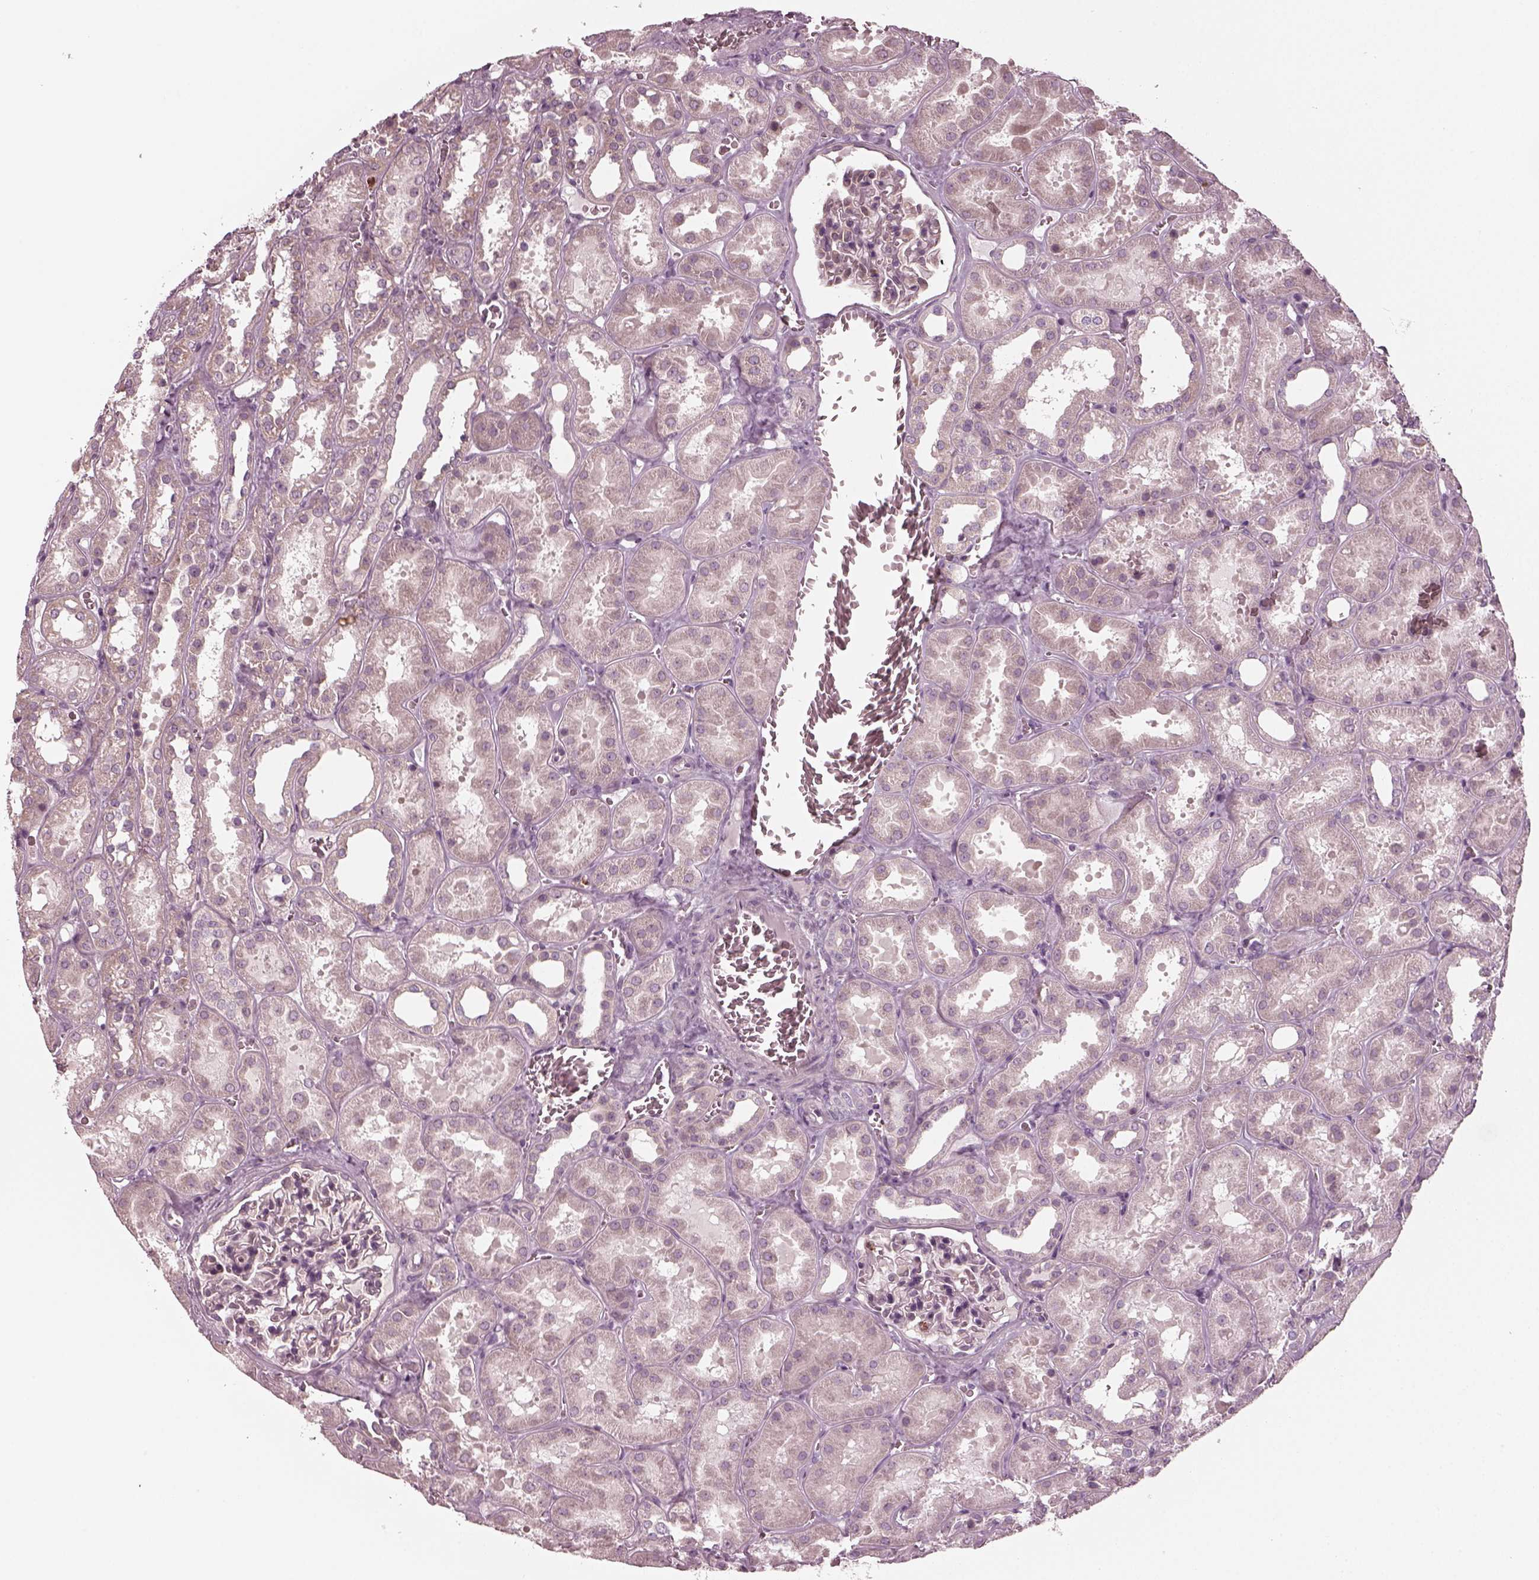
{"staining": {"intensity": "negative", "quantity": "none", "location": "none"}, "tissue": "kidney", "cell_type": "Cells in glomeruli", "image_type": "normal", "snomed": [{"axis": "morphology", "description": "Normal tissue, NOS"}, {"axis": "topography", "description": "Kidney"}], "caption": "The histopathology image shows no staining of cells in glomeruli in benign kidney. (DAB (3,3'-diaminobenzidine) immunohistochemistry, high magnification).", "gene": "CHIT1", "patient": {"sex": "female", "age": 41}}